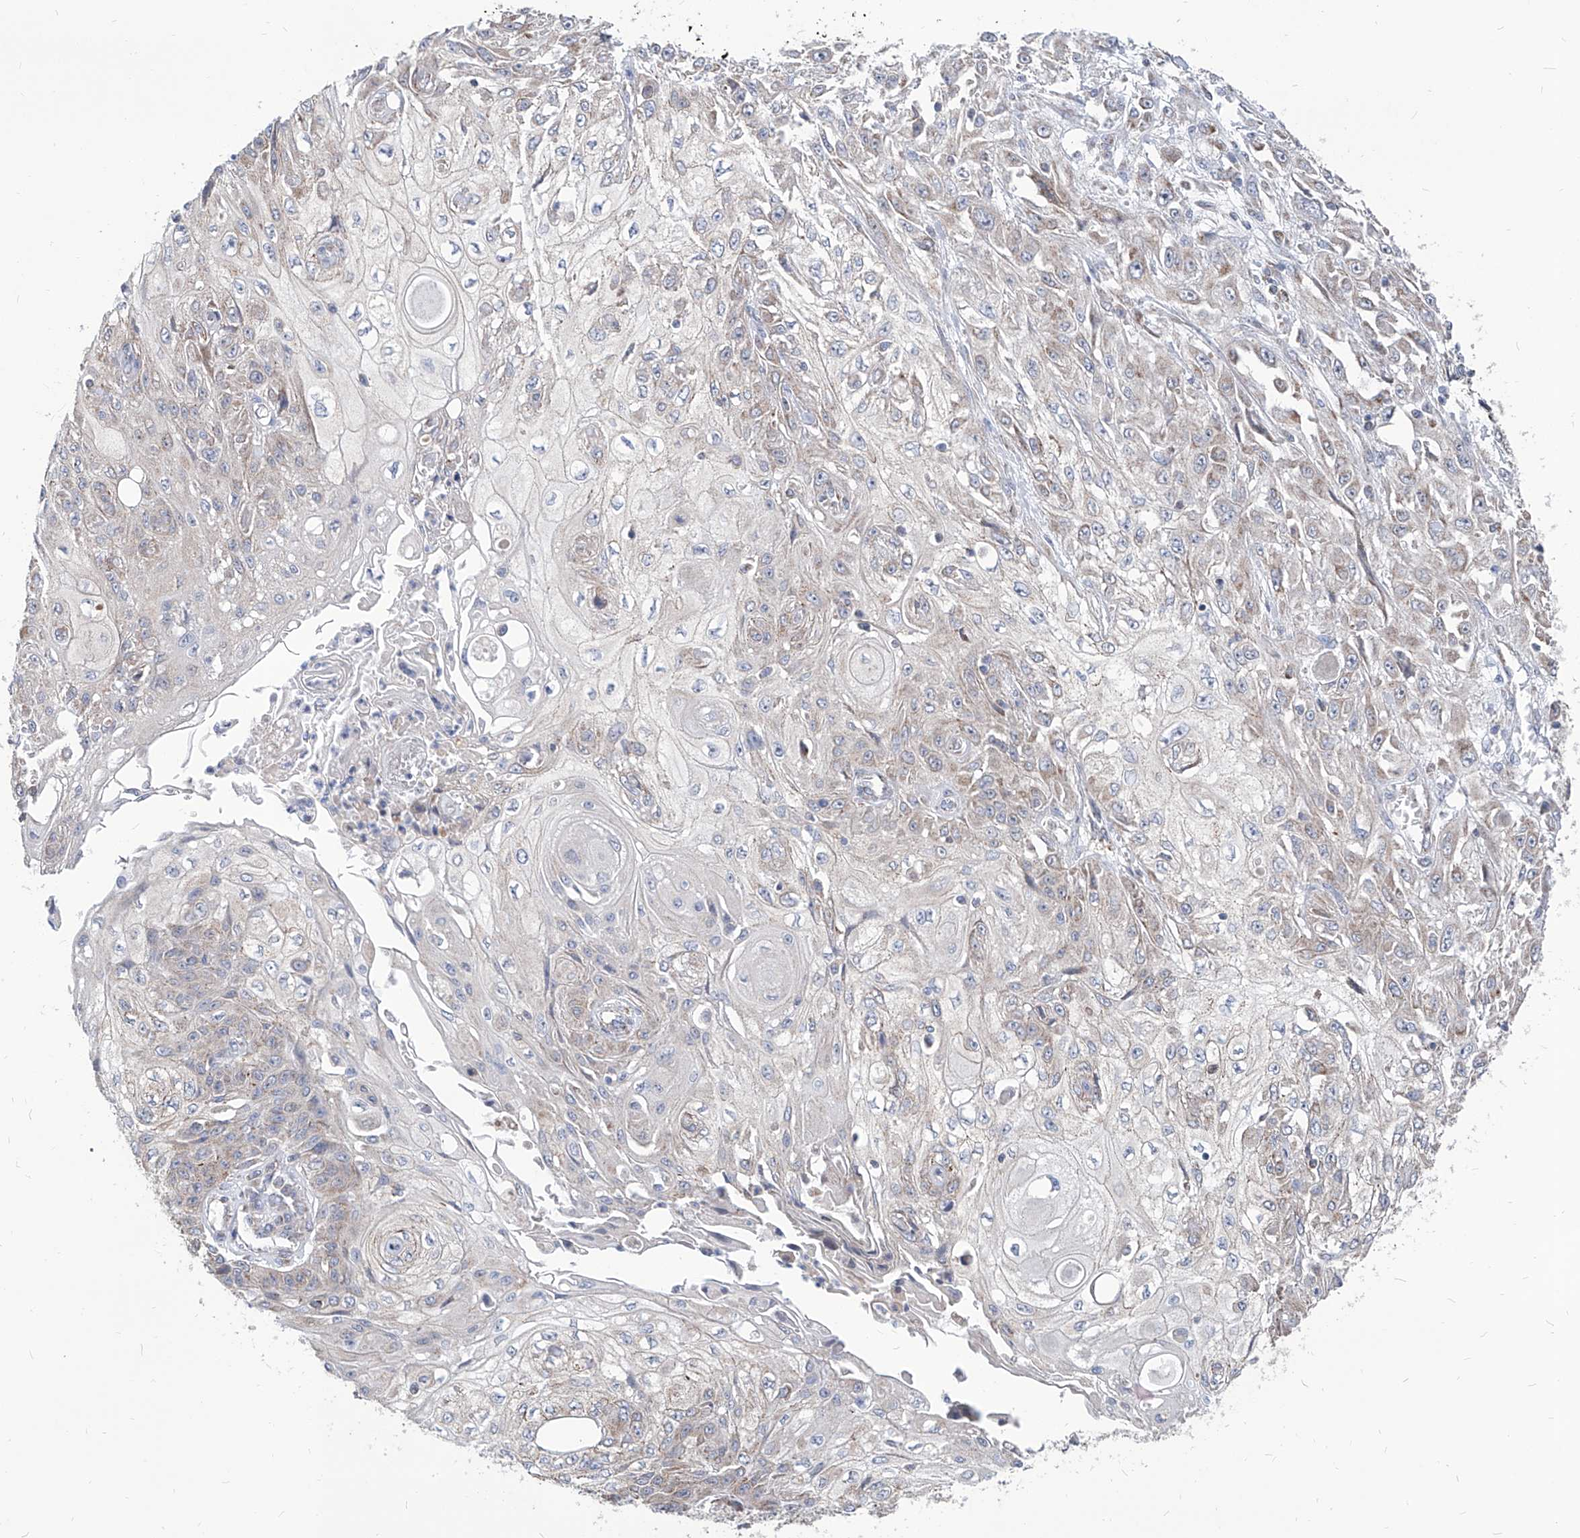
{"staining": {"intensity": "weak", "quantity": "25%-75%", "location": "cytoplasmic/membranous"}, "tissue": "skin cancer", "cell_type": "Tumor cells", "image_type": "cancer", "snomed": [{"axis": "morphology", "description": "Squamous cell carcinoma, NOS"}, {"axis": "morphology", "description": "Squamous cell carcinoma, metastatic, NOS"}, {"axis": "topography", "description": "Skin"}, {"axis": "topography", "description": "Lymph node"}], "caption": "IHC histopathology image of neoplastic tissue: skin squamous cell carcinoma stained using immunohistochemistry shows low levels of weak protein expression localized specifically in the cytoplasmic/membranous of tumor cells, appearing as a cytoplasmic/membranous brown color.", "gene": "AGPS", "patient": {"sex": "male", "age": 75}}